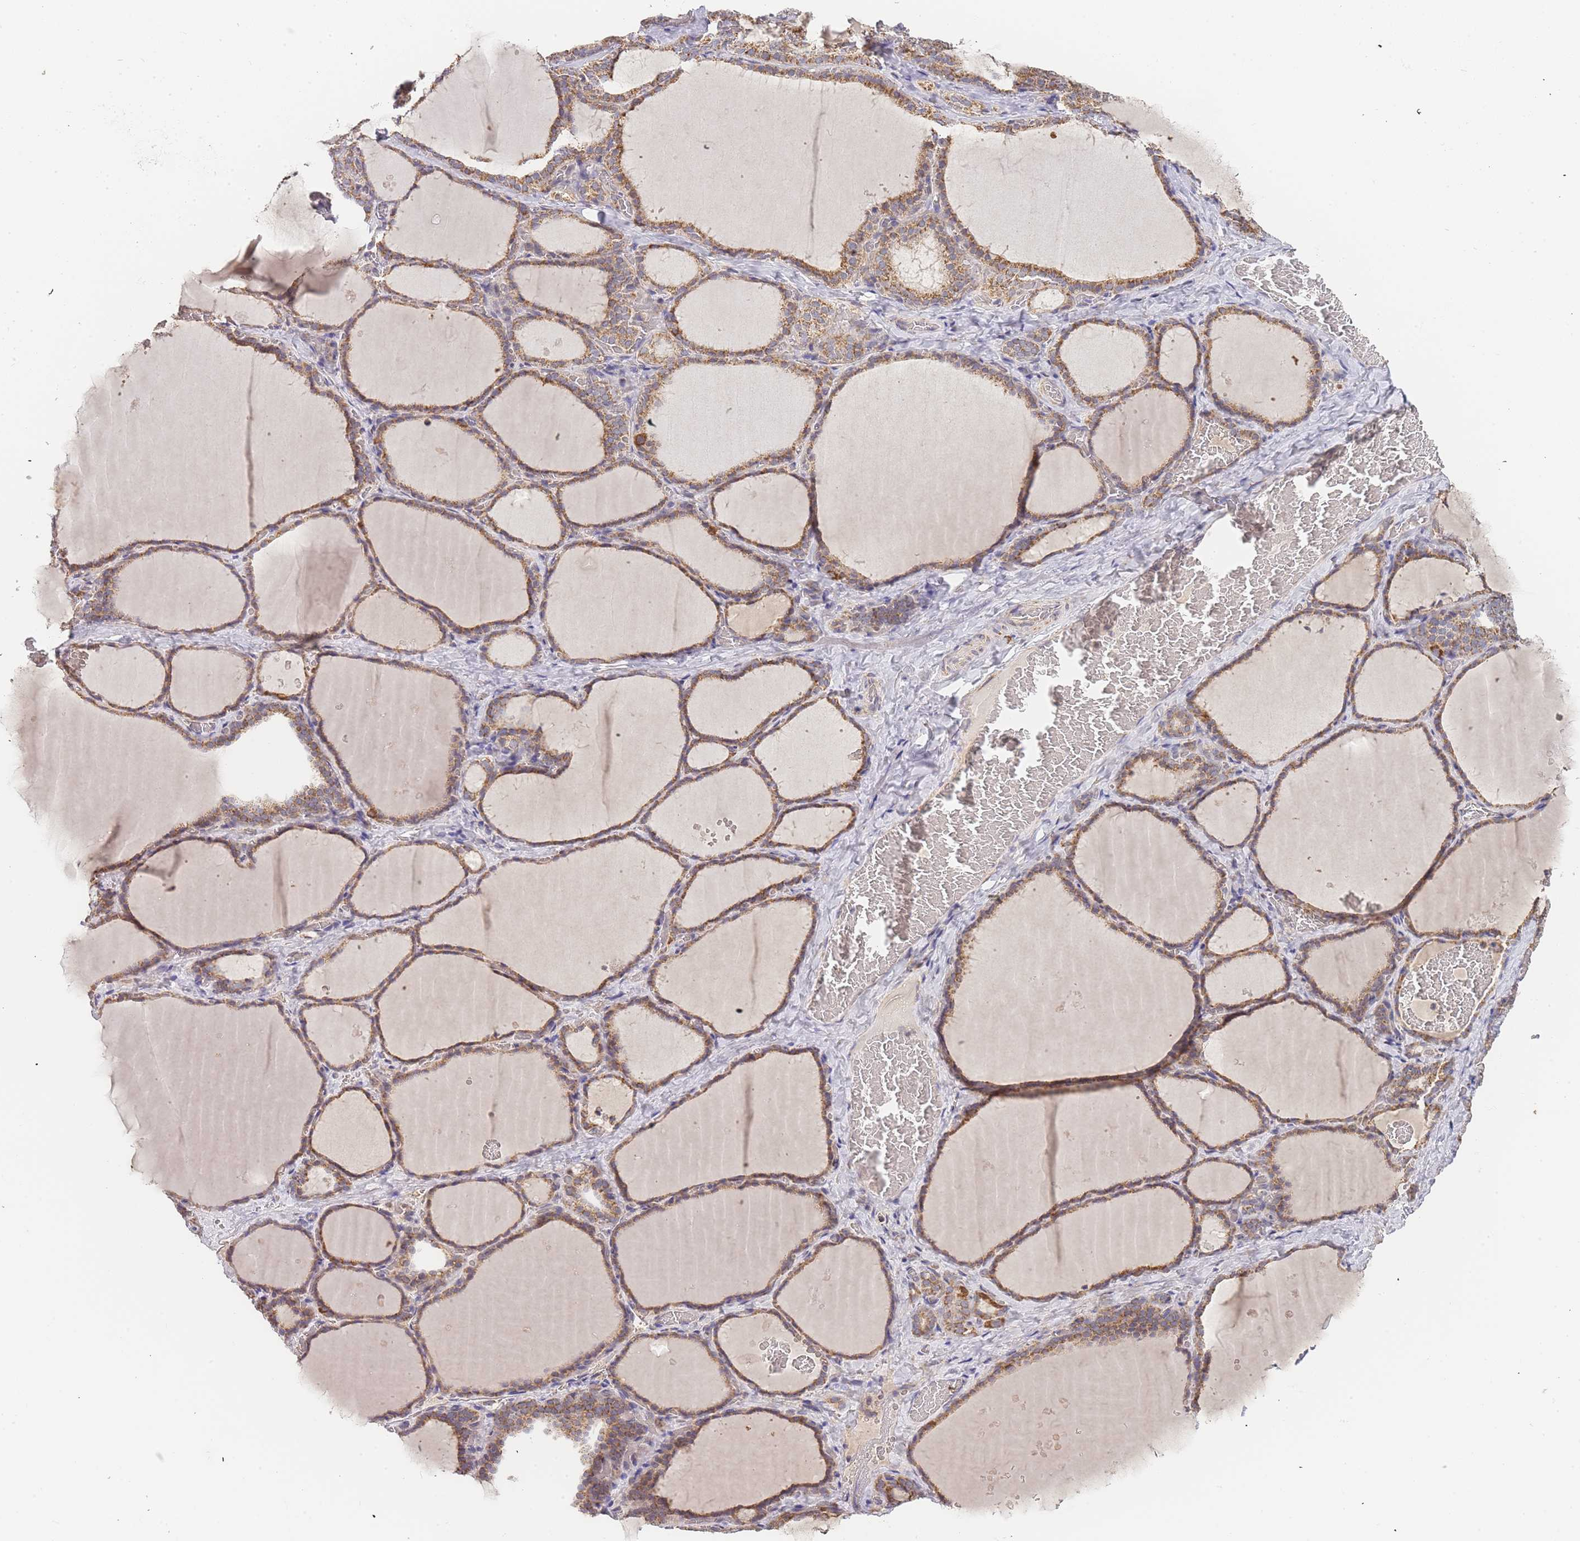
{"staining": {"intensity": "moderate", "quantity": ">75%", "location": "cytoplasmic/membranous"}, "tissue": "thyroid gland", "cell_type": "Glandular cells", "image_type": "normal", "snomed": [{"axis": "morphology", "description": "Normal tissue, NOS"}, {"axis": "topography", "description": "Thyroid gland"}], "caption": "Immunohistochemical staining of unremarkable thyroid gland shows >75% levels of moderate cytoplasmic/membranous protein positivity in approximately >75% of glandular cells.", "gene": "ADCY9", "patient": {"sex": "female", "age": 39}}